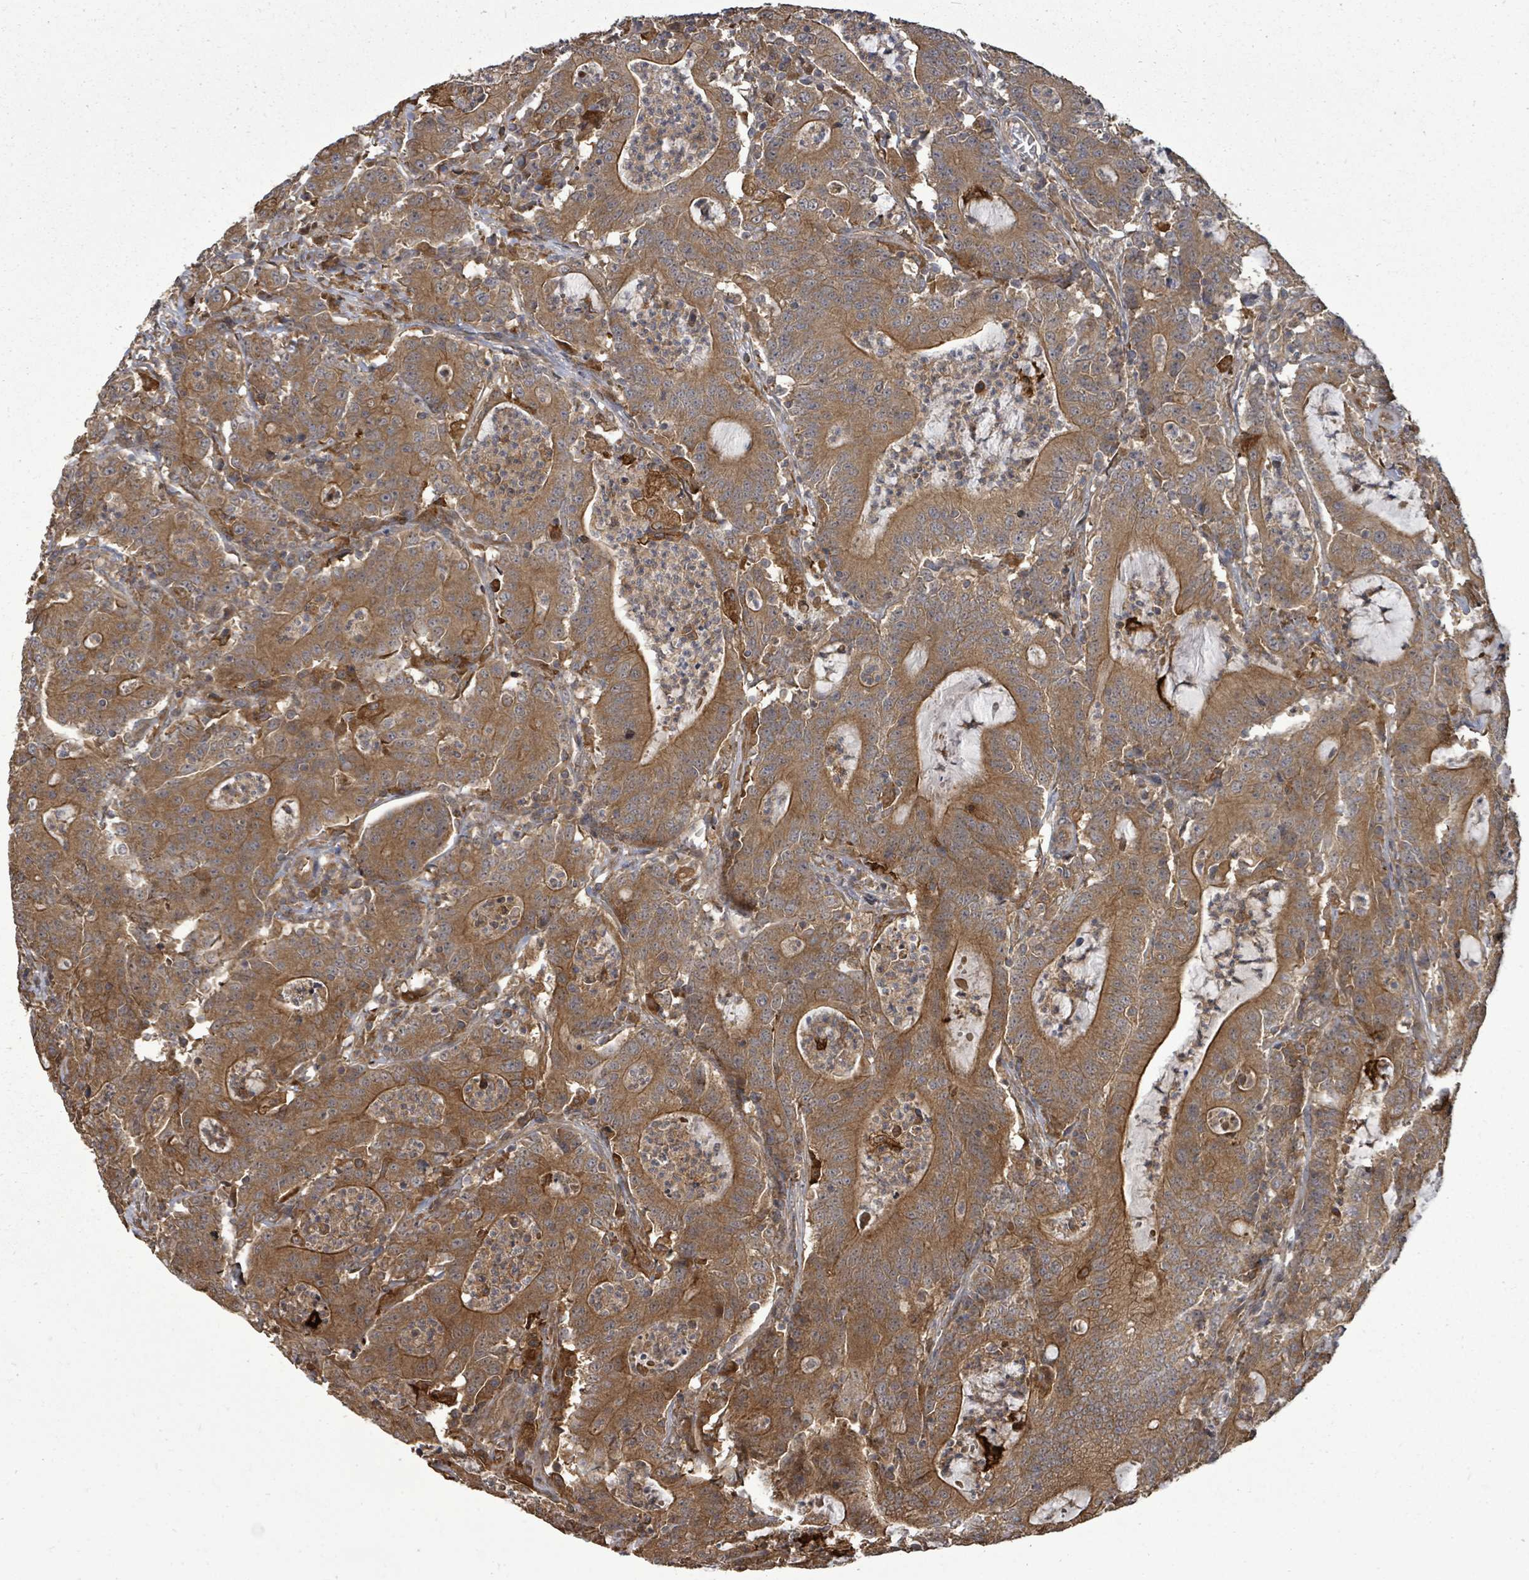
{"staining": {"intensity": "moderate", "quantity": ">75%", "location": "cytoplasmic/membranous"}, "tissue": "colorectal cancer", "cell_type": "Tumor cells", "image_type": "cancer", "snomed": [{"axis": "morphology", "description": "Adenocarcinoma, NOS"}, {"axis": "topography", "description": "Colon"}], "caption": "Moderate cytoplasmic/membranous protein expression is appreciated in about >75% of tumor cells in colorectal adenocarcinoma.", "gene": "EIF3C", "patient": {"sex": "male", "age": 83}}